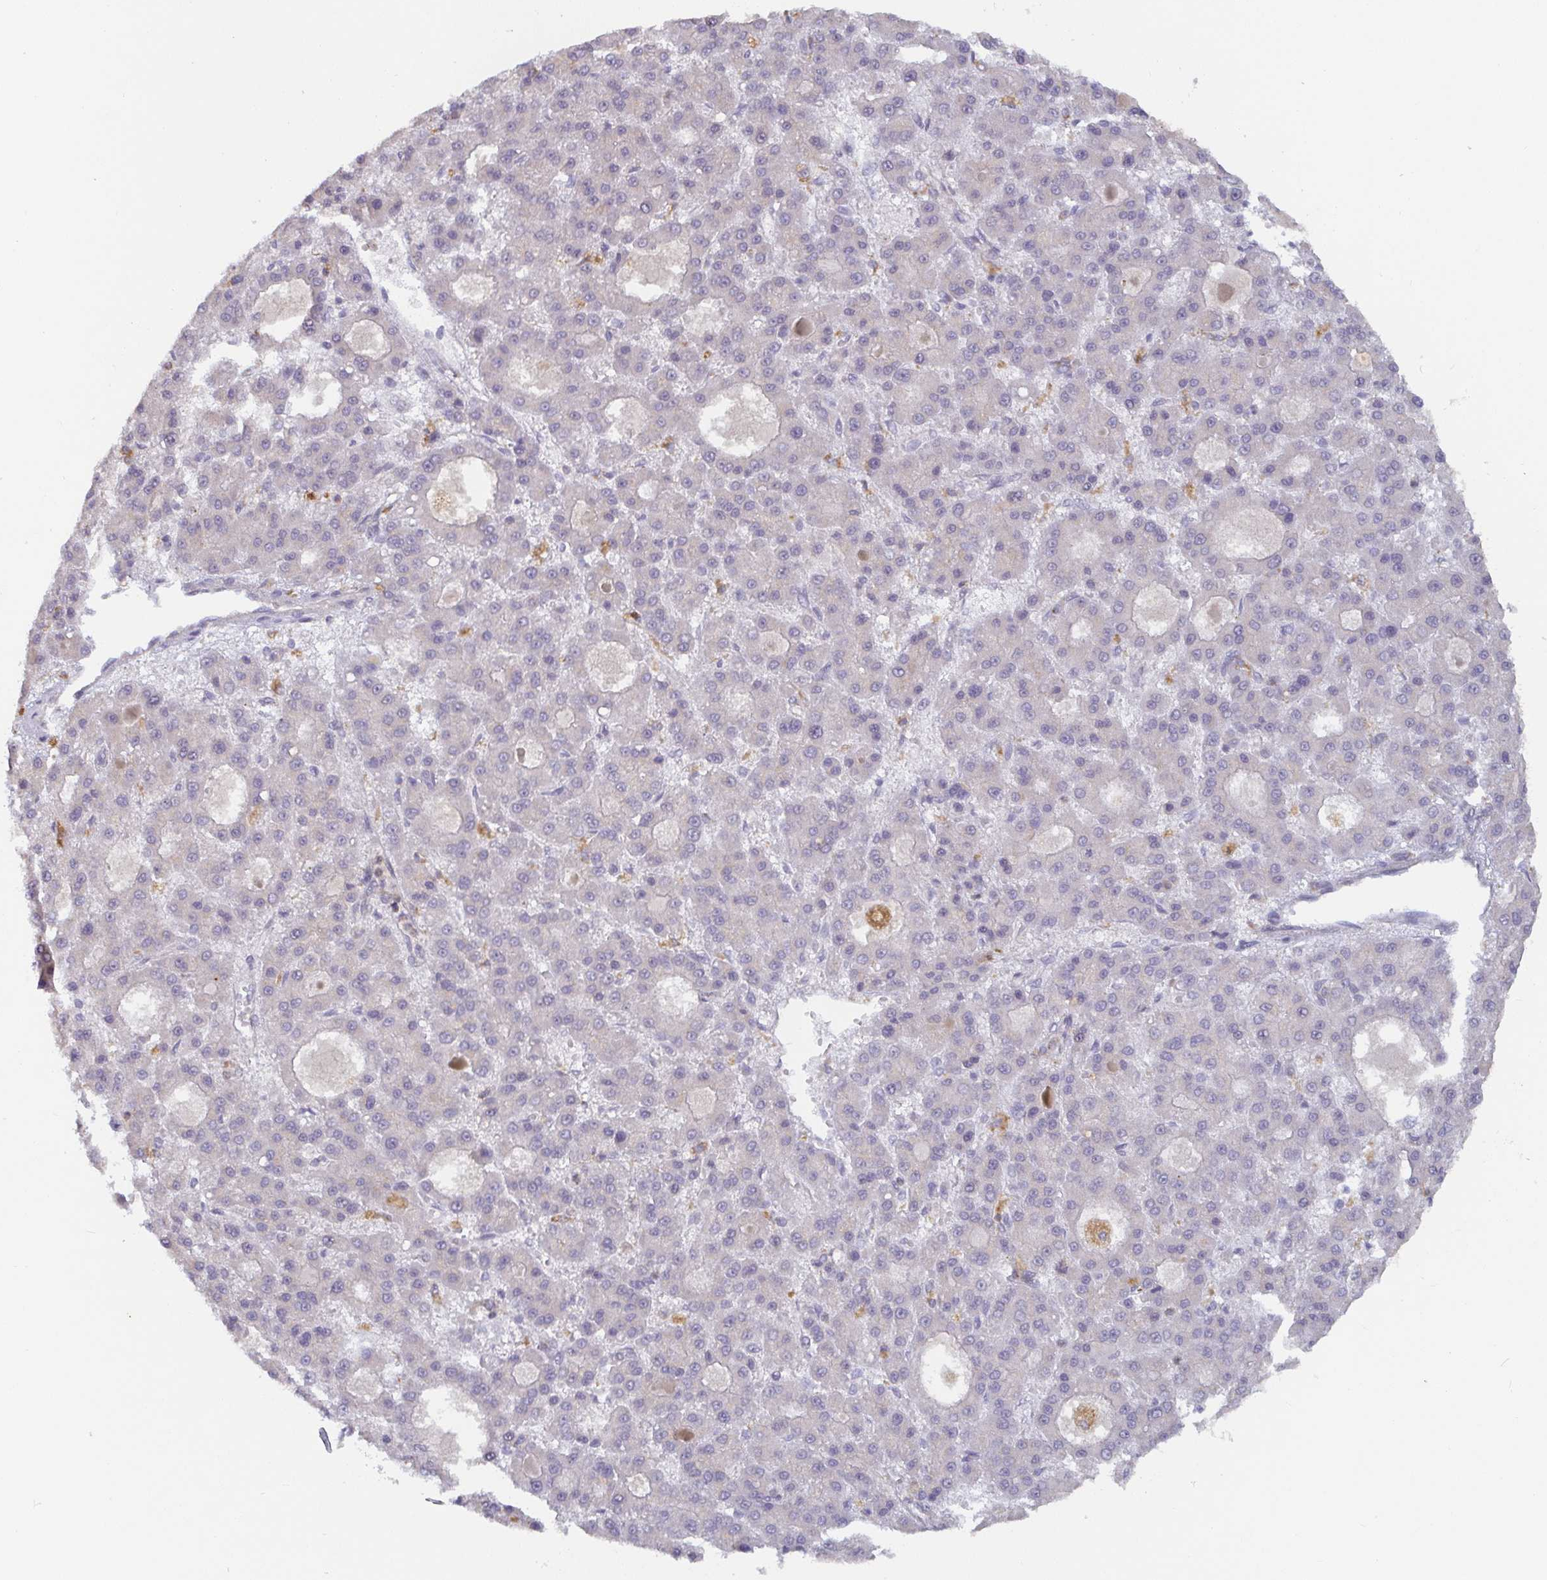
{"staining": {"intensity": "negative", "quantity": "none", "location": "none"}, "tissue": "liver cancer", "cell_type": "Tumor cells", "image_type": "cancer", "snomed": [{"axis": "morphology", "description": "Carcinoma, Hepatocellular, NOS"}, {"axis": "topography", "description": "Liver"}], "caption": "The photomicrograph exhibits no significant positivity in tumor cells of liver cancer (hepatocellular carcinoma).", "gene": "CDH18", "patient": {"sex": "male", "age": 70}}